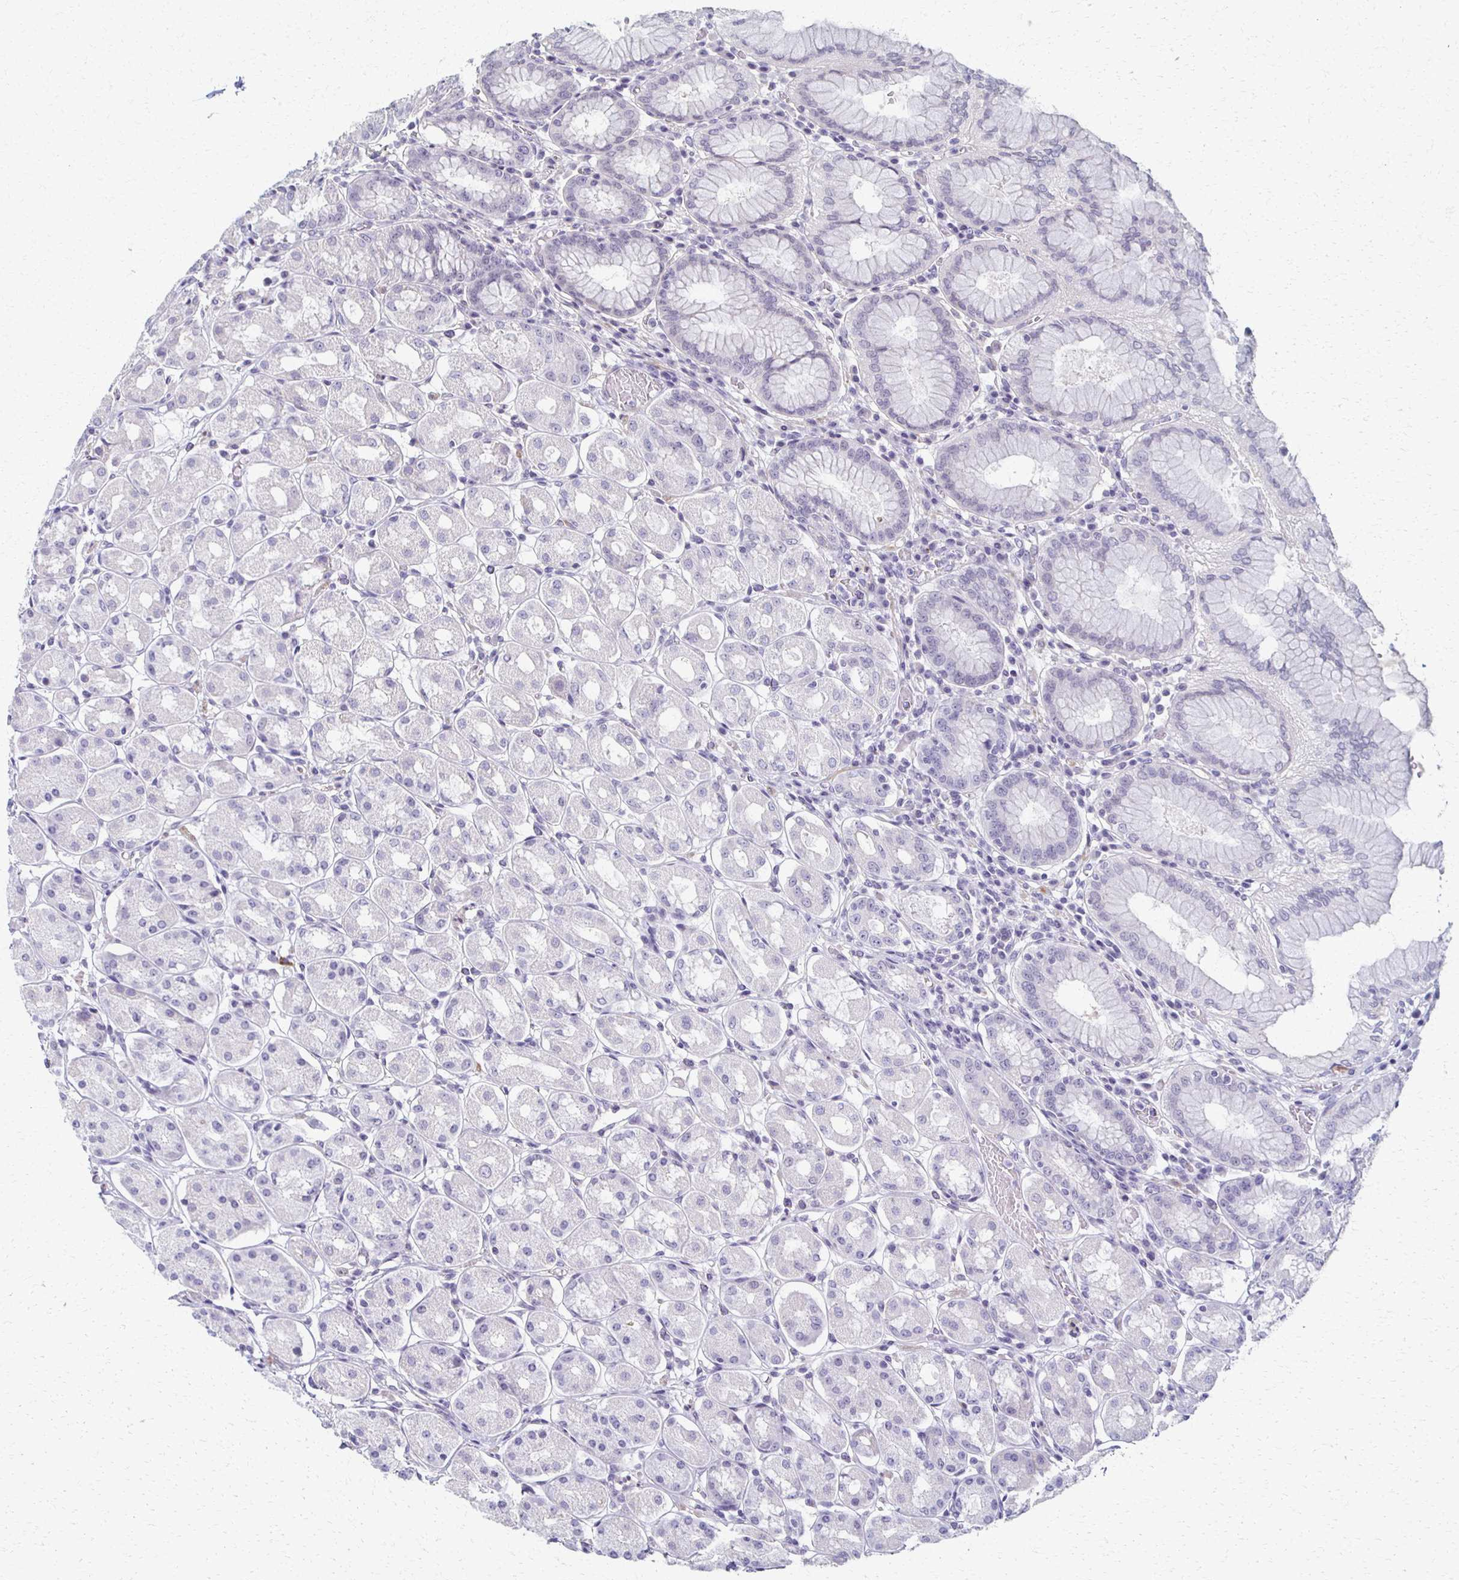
{"staining": {"intensity": "negative", "quantity": "none", "location": "none"}, "tissue": "stomach", "cell_type": "Glandular cells", "image_type": "normal", "snomed": [{"axis": "morphology", "description": "Normal tissue, NOS"}, {"axis": "topography", "description": "Stomach"}, {"axis": "topography", "description": "Stomach, lower"}], "caption": "Immunohistochemistry photomicrograph of unremarkable stomach stained for a protein (brown), which reveals no expression in glandular cells. (DAB immunohistochemistry (IHC) with hematoxylin counter stain).", "gene": "FOXO4", "patient": {"sex": "female", "age": 56}}